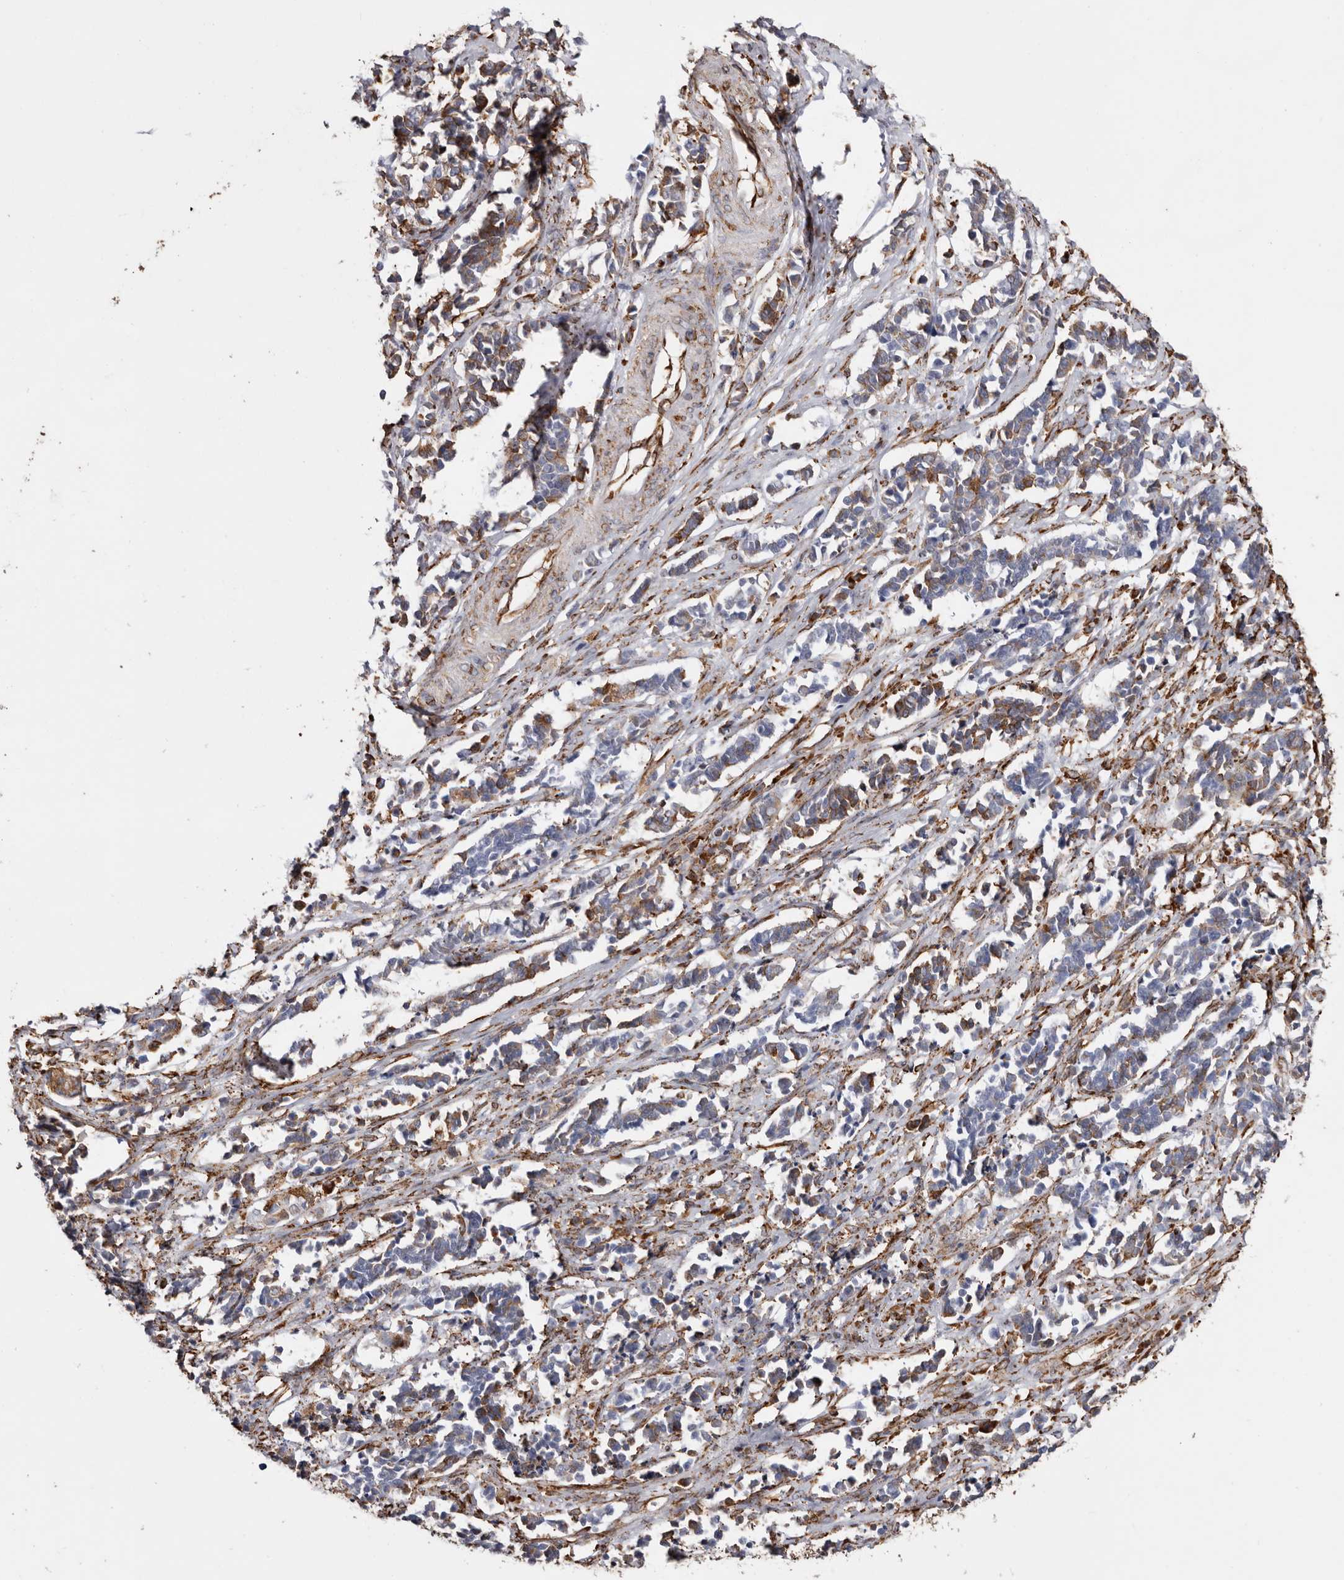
{"staining": {"intensity": "moderate", "quantity": "<25%", "location": "cytoplasmic/membranous"}, "tissue": "cervical cancer", "cell_type": "Tumor cells", "image_type": "cancer", "snomed": [{"axis": "morphology", "description": "Normal tissue, NOS"}, {"axis": "morphology", "description": "Squamous cell carcinoma, NOS"}, {"axis": "topography", "description": "Cervix"}], "caption": "Approximately <25% of tumor cells in human cervical squamous cell carcinoma display moderate cytoplasmic/membranous protein positivity as visualized by brown immunohistochemical staining.", "gene": "SEMA3E", "patient": {"sex": "female", "age": 35}}